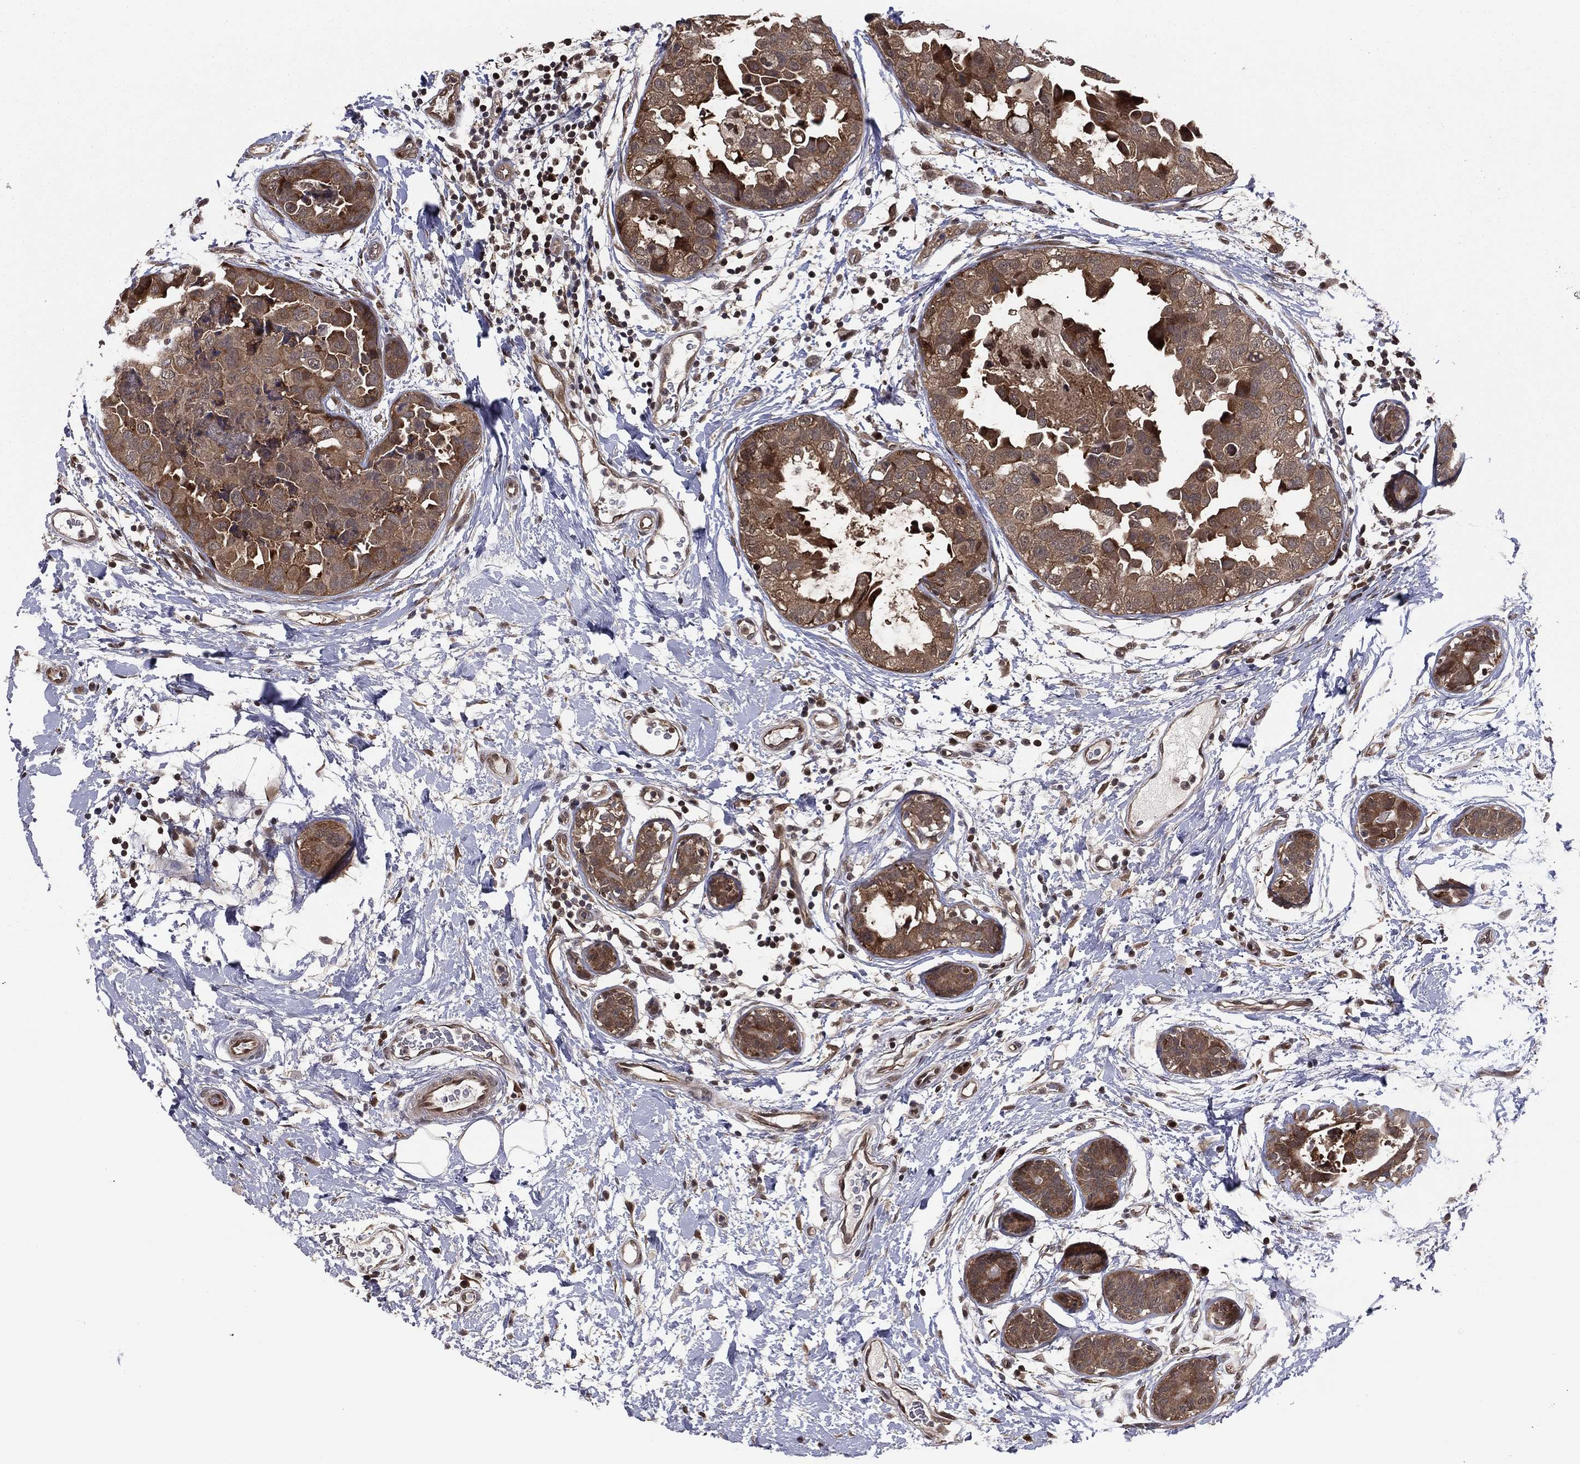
{"staining": {"intensity": "moderate", "quantity": ">75%", "location": "cytoplasmic/membranous"}, "tissue": "breast cancer", "cell_type": "Tumor cells", "image_type": "cancer", "snomed": [{"axis": "morphology", "description": "Normal tissue, NOS"}, {"axis": "morphology", "description": "Duct carcinoma"}, {"axis": "topography", "description": "Breast"}], "caption": "Invasive ductal carcinoma (breast) tissue exhibits moderate cytoplasmic/membranous expression in about >75% of tumor cells Ihc stains the protein in brown and the nuclei are stained blue.", "gene": "ICOSLG", "patient": {"sex": "female", "age": 40}}